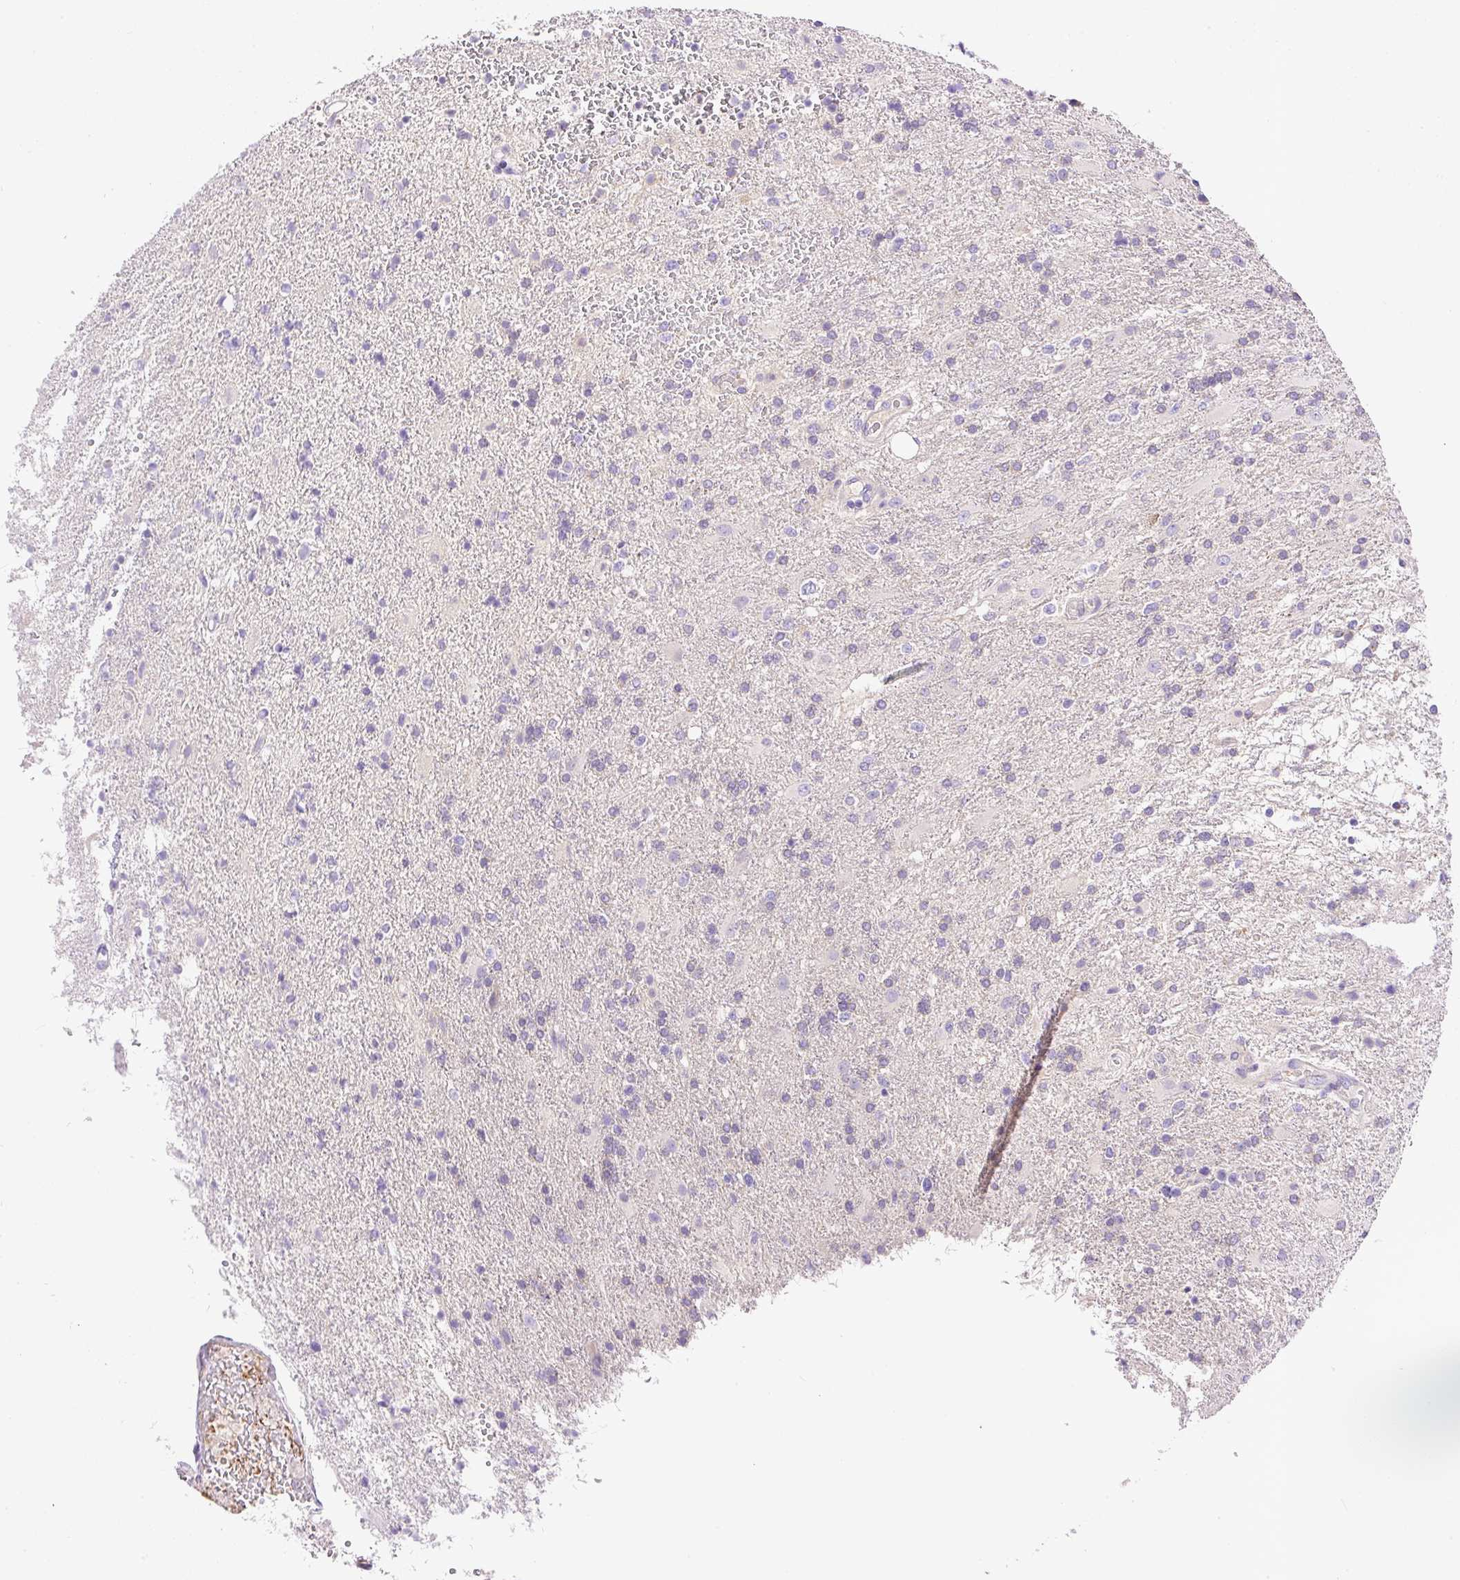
{"staining": {"intensity": "negative", "quantity": "none", "location": "none"}, "tissue": "glioma", "cell_type": "Tumor cells", "image_type": "cancer", "snomed": [{"axis": "morphology", "description": "Glioma, malignant, High grade"}, {"axis": "topography", "description": "Brain"}], "caption": "Image shows no significant protein staining in tumor cells of glioma.", "gene": "LHFPL5", "patient": {"sex": "male", "age": 56}}